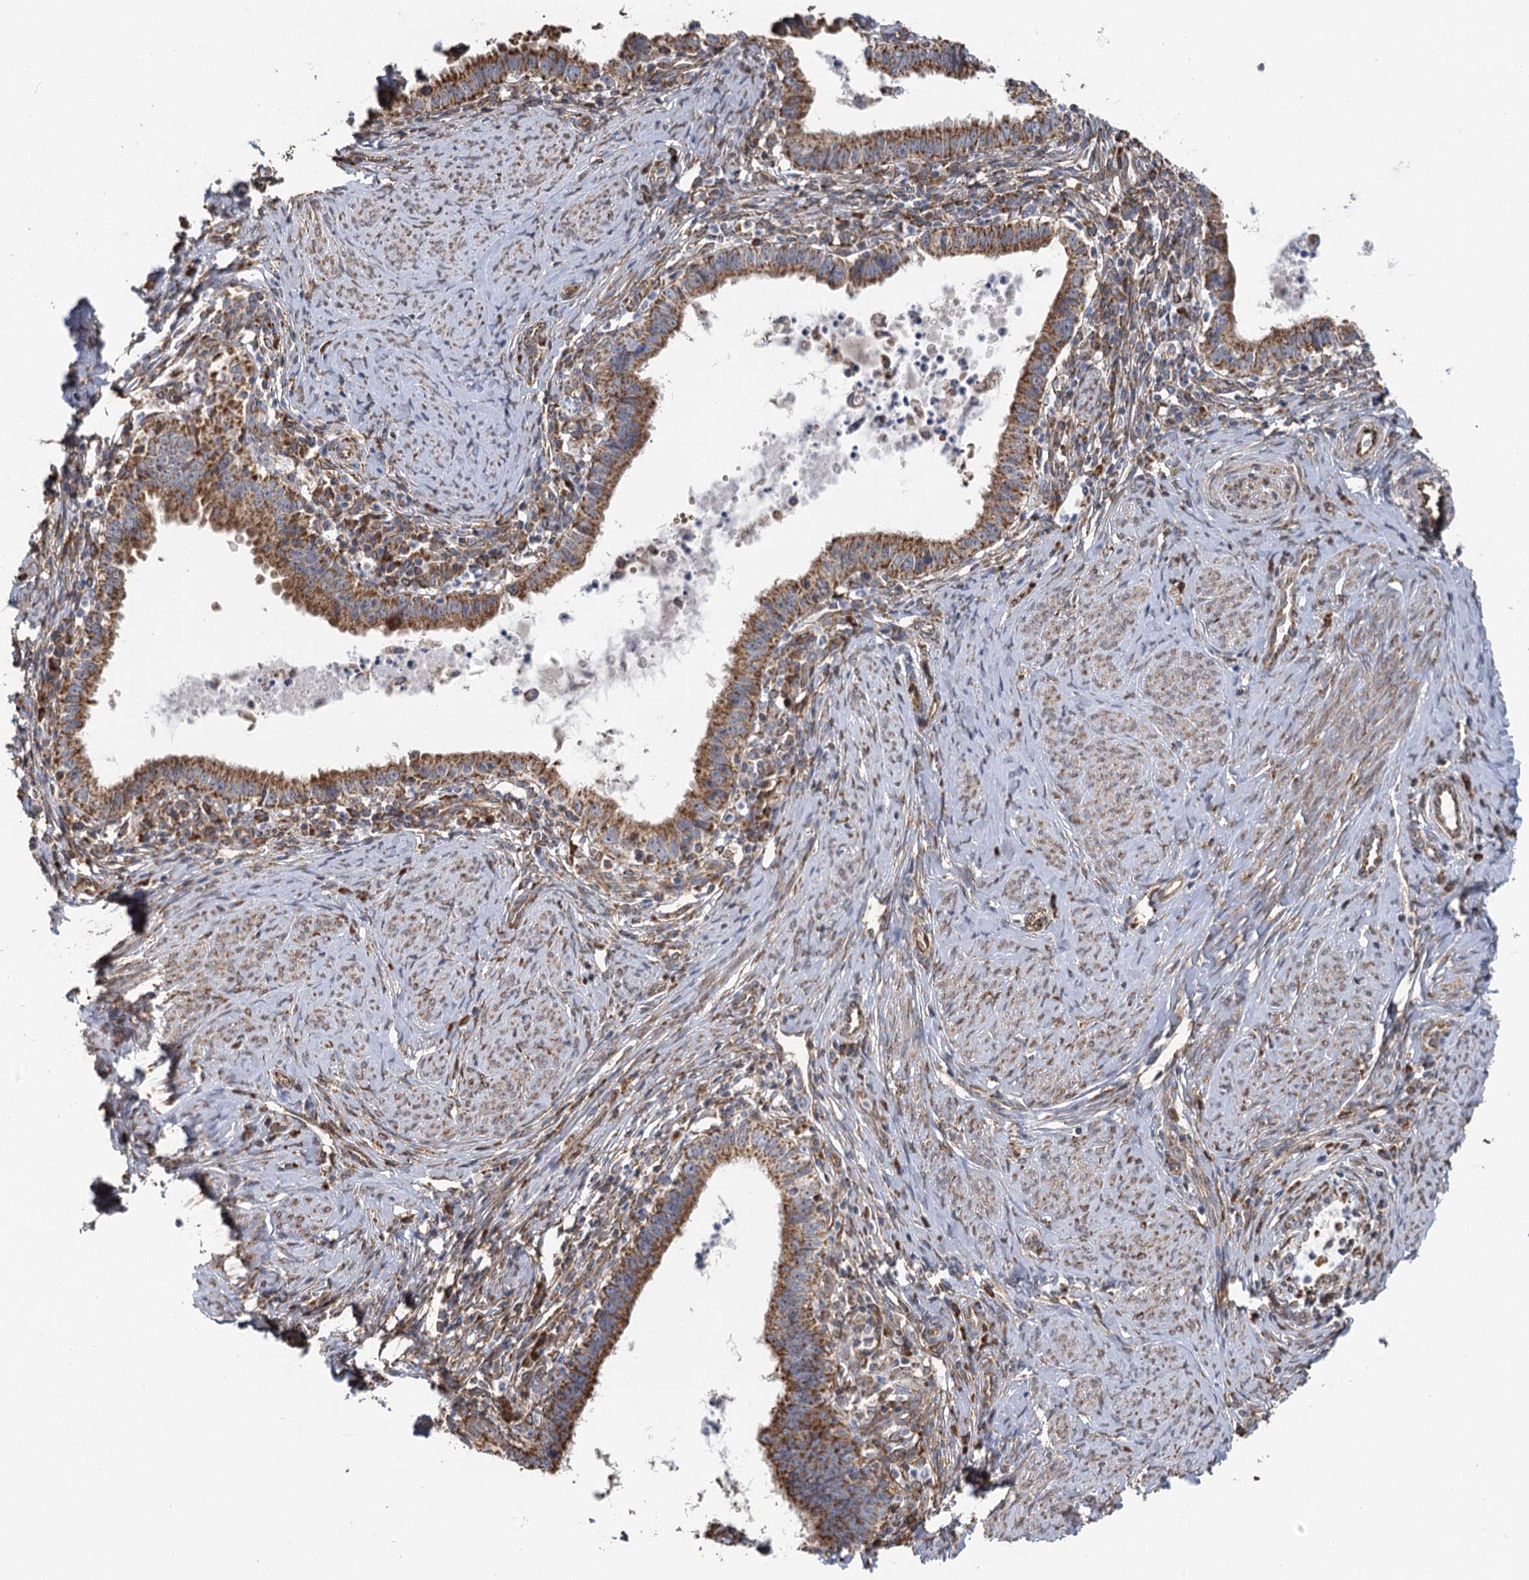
{"staining": {"intensity": "moderate", "quantity": ">75%", "location": "cytoplasmic/membranous"}, "tissue": "cervical cancer", "cell_type": "Tumor cells", "image_type": "cancer", "snomed": [{"axis": "morphology", "description": "Adenocarcinoma, NOS"}, {"axis": "topography", "description": "Cervix"}], "caption": "Immunohistochemistry of cervical cancer shows medium levels of moderate cytoplasmic/membranous expression in about >75% of tumor cells.", "gene": "IL11RA", "patient": {"sex": "female", "age": 36}}